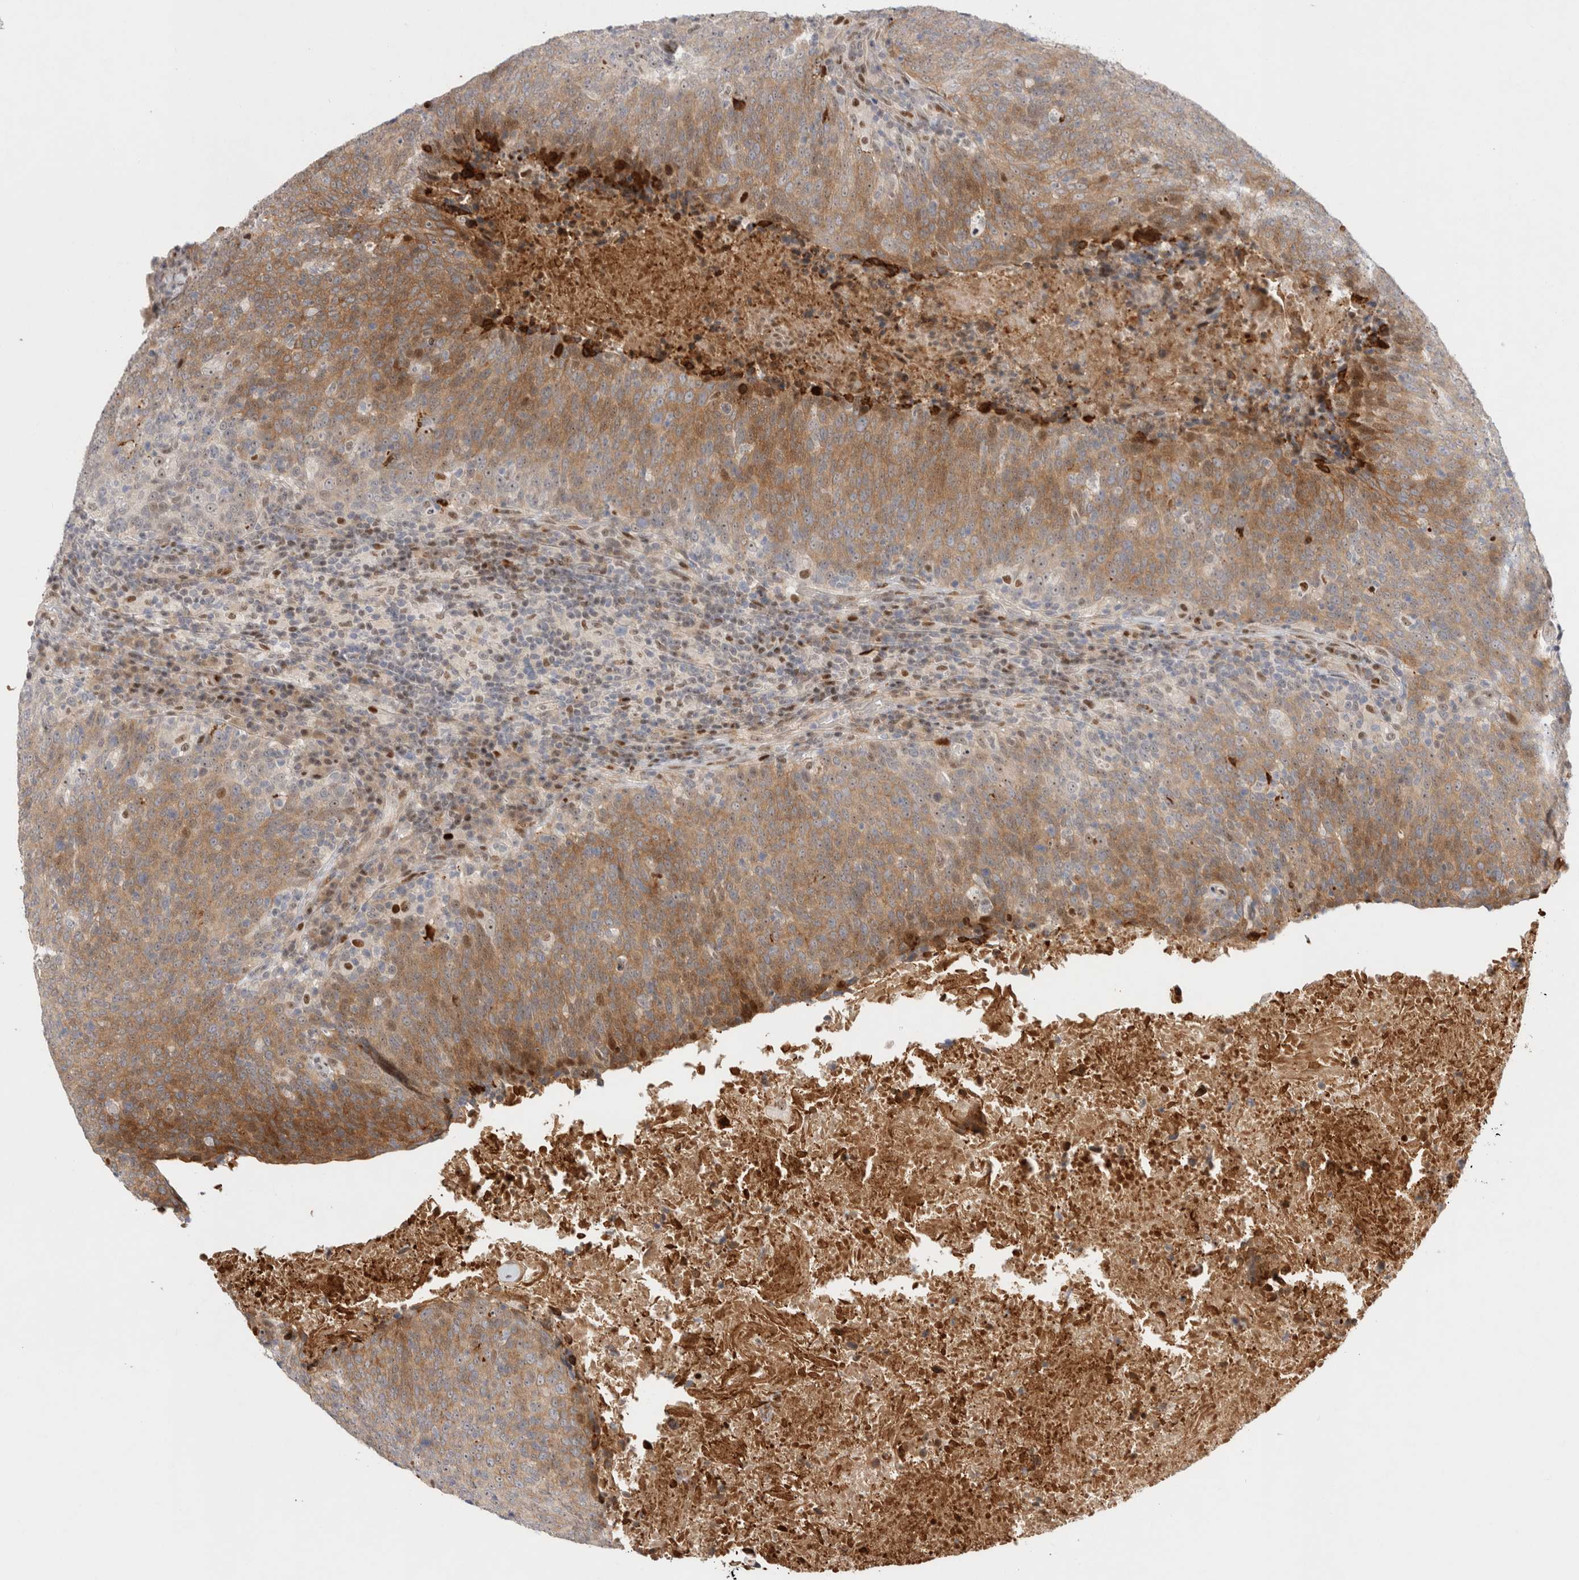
{"staining": {"intensity": "moderate", "quantity": ">75%", "location": "cytoplasmic/membranous"}, "tissue": "head and neck cancer", "cell_type": "Tumor cells", "image_type": "cancer", "snomed": [{"axis": "morphology", "description": "Squamous cell carcinoma, NOS"}, {"axis": "morphology", "description": "Squamous cell carcinoma, metastatic, NOS"}, {"axis": "topography", "description": "Lymph node"}, {"axis": "topography", "description": "Head-Neck"}], "caption": "Head and neck squamous cell carcinoma stained with a protein marker shows moderate staining in tumor cells.", "gene": "TCF4", "patient": {"sex": "male", "age": 62}}